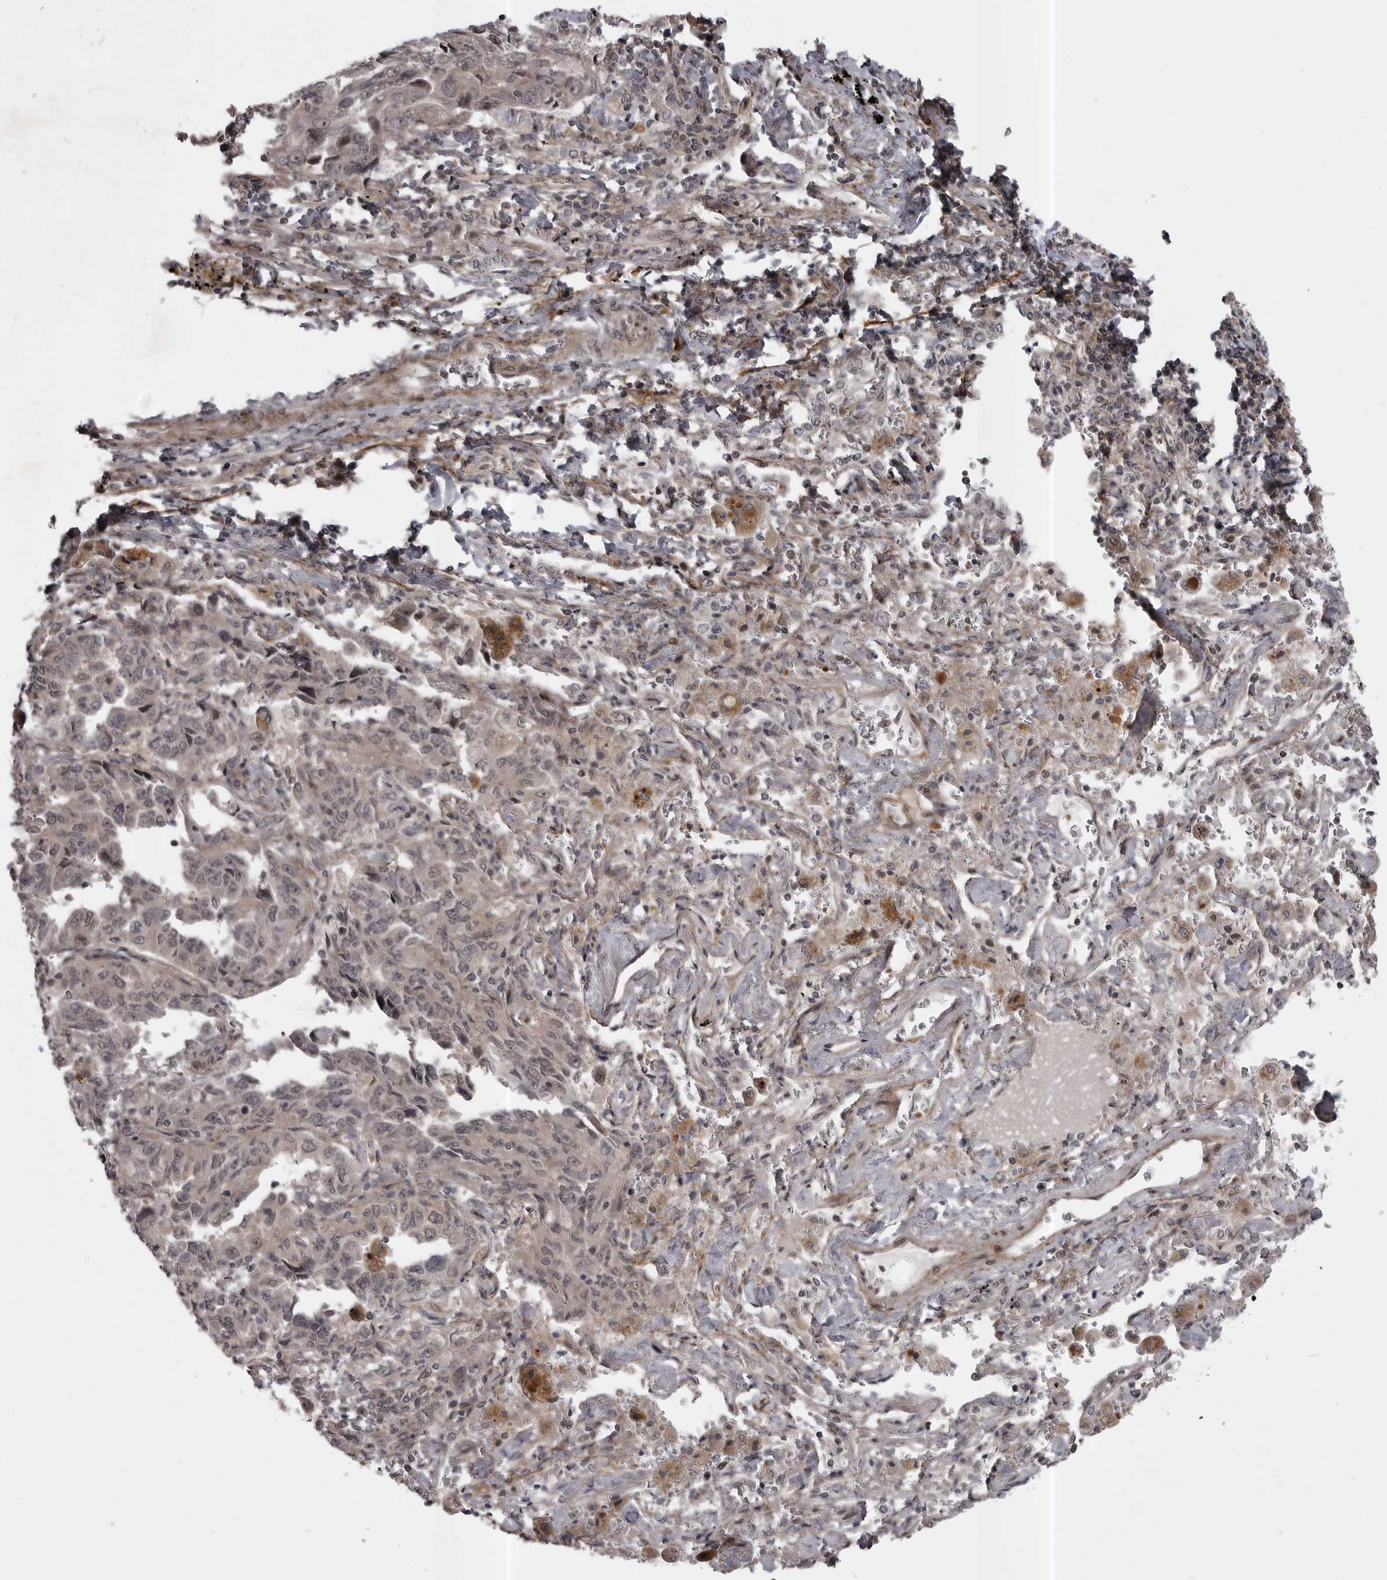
{"staining": {"intensity": "negative", "quantity": "none", "location": "none"}, "tissue": "lung cancer", "cell_type": "Tumor cells", "image_type": "cancer", "snomed": [{"axis": "morphology", "description": "Adenocarcinoma, NOS"}, {"axis": "topography", "description": "Lung"}], "caption": "Immunohistochemistry histopathology image of human lung cancer stained for a protein (brown), which demonstrates no expression in tumor cells.", "gene": "SNX16", "patient": {"sex": "female", "age": 51}}